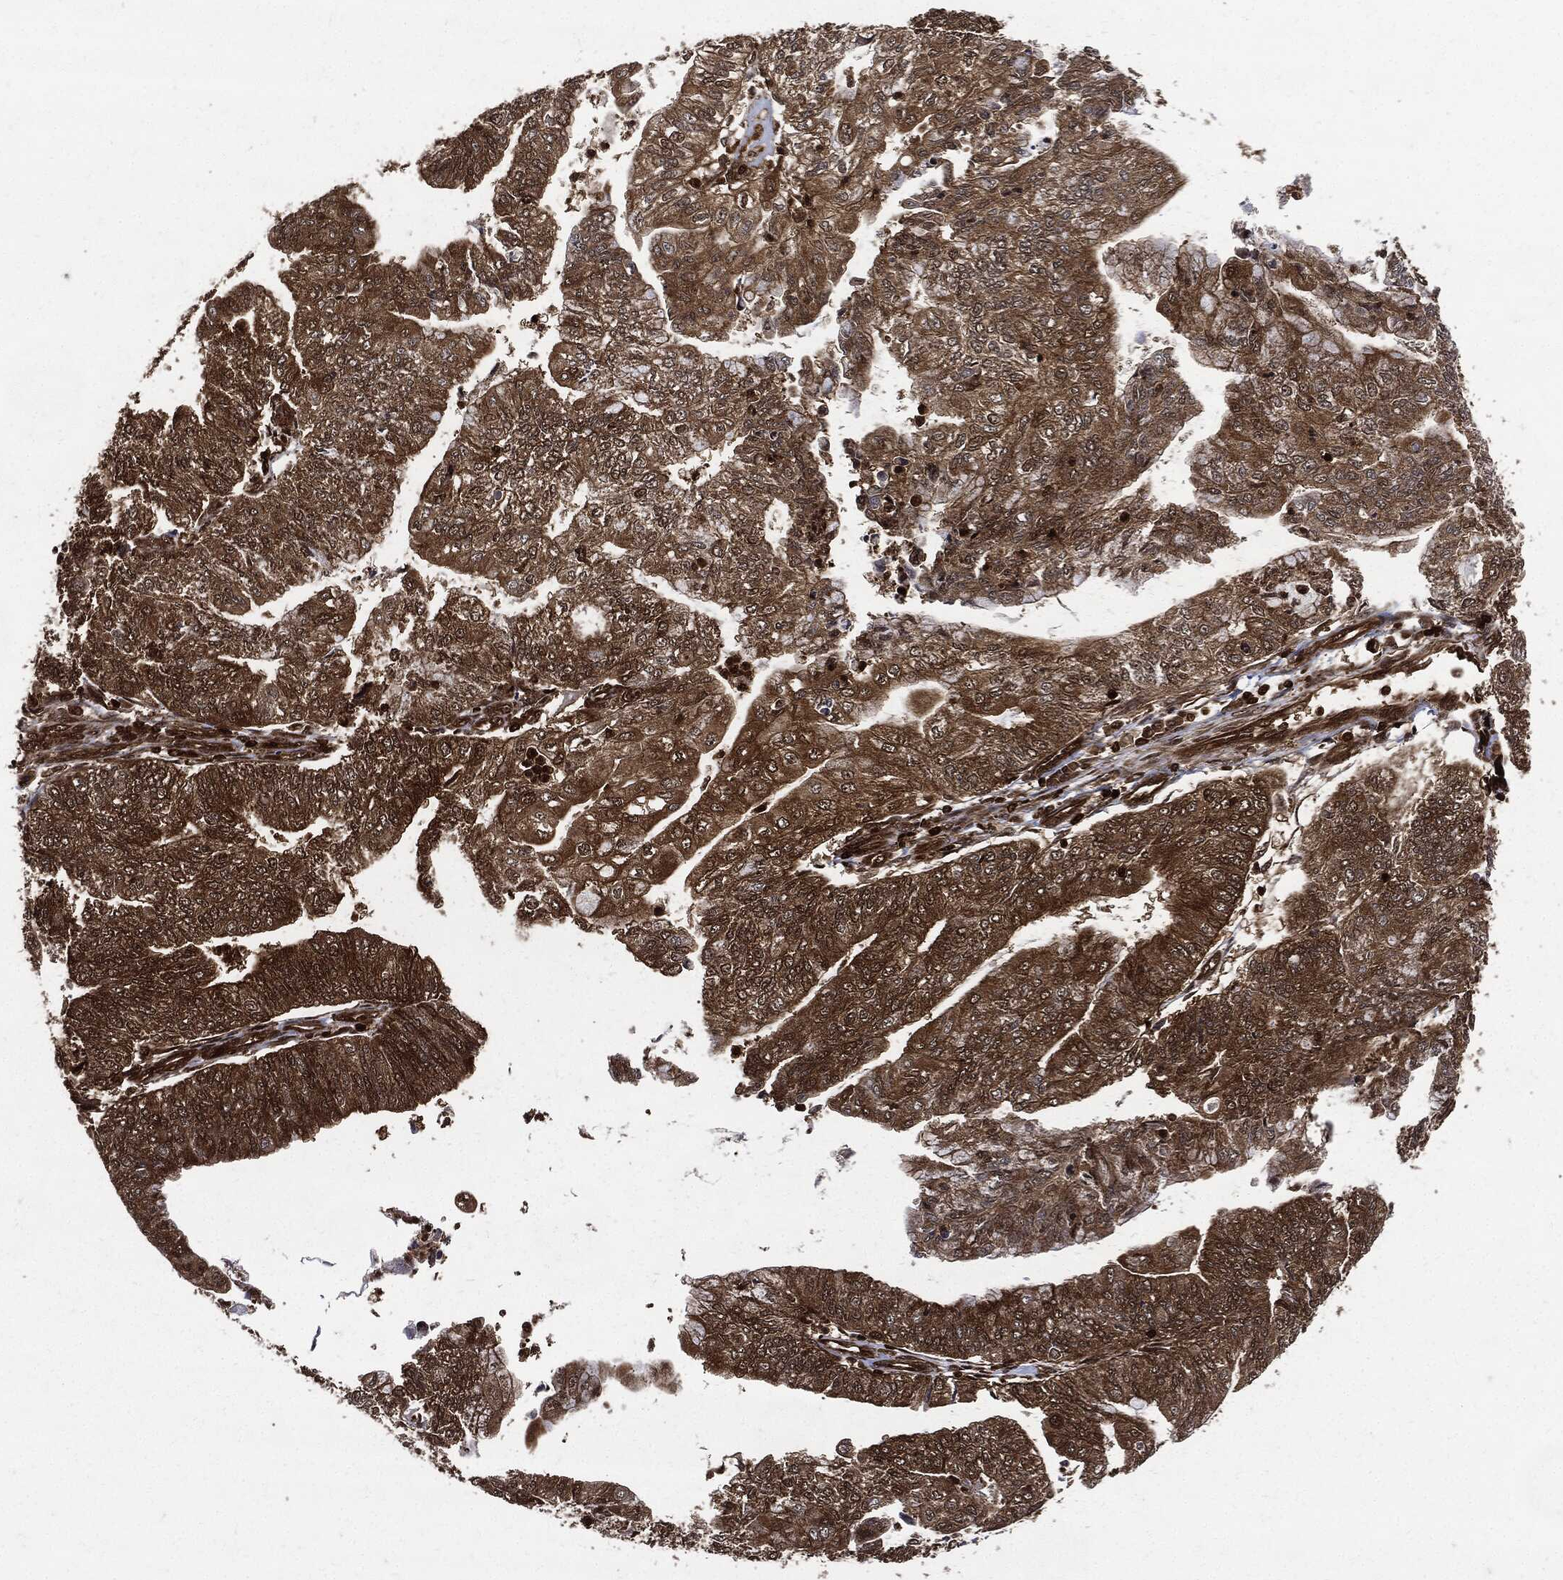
{"staining": {"intensity": "moderate", "quantity": ">75%", "location": "cytoplasmic/membranous"}, "tissue": "endometrial cancer", "cell_type": "Tumor cells", "image_type": "cancer", "snomed": [{"axis": "morphology", "description": "Adenocarcinoma, NOS"}, {"axis": "topography", "description": "Endometrium"}], "caption": "IHC (DAB (3,3'-diaminobenzidine)) staining of human endometrial cancer displays moderate cytoplasmic/membranous protein expression in about >75% of tumor cells.", "gene": "YWHAB", "patient": {"sex": "female", "age": 59}}